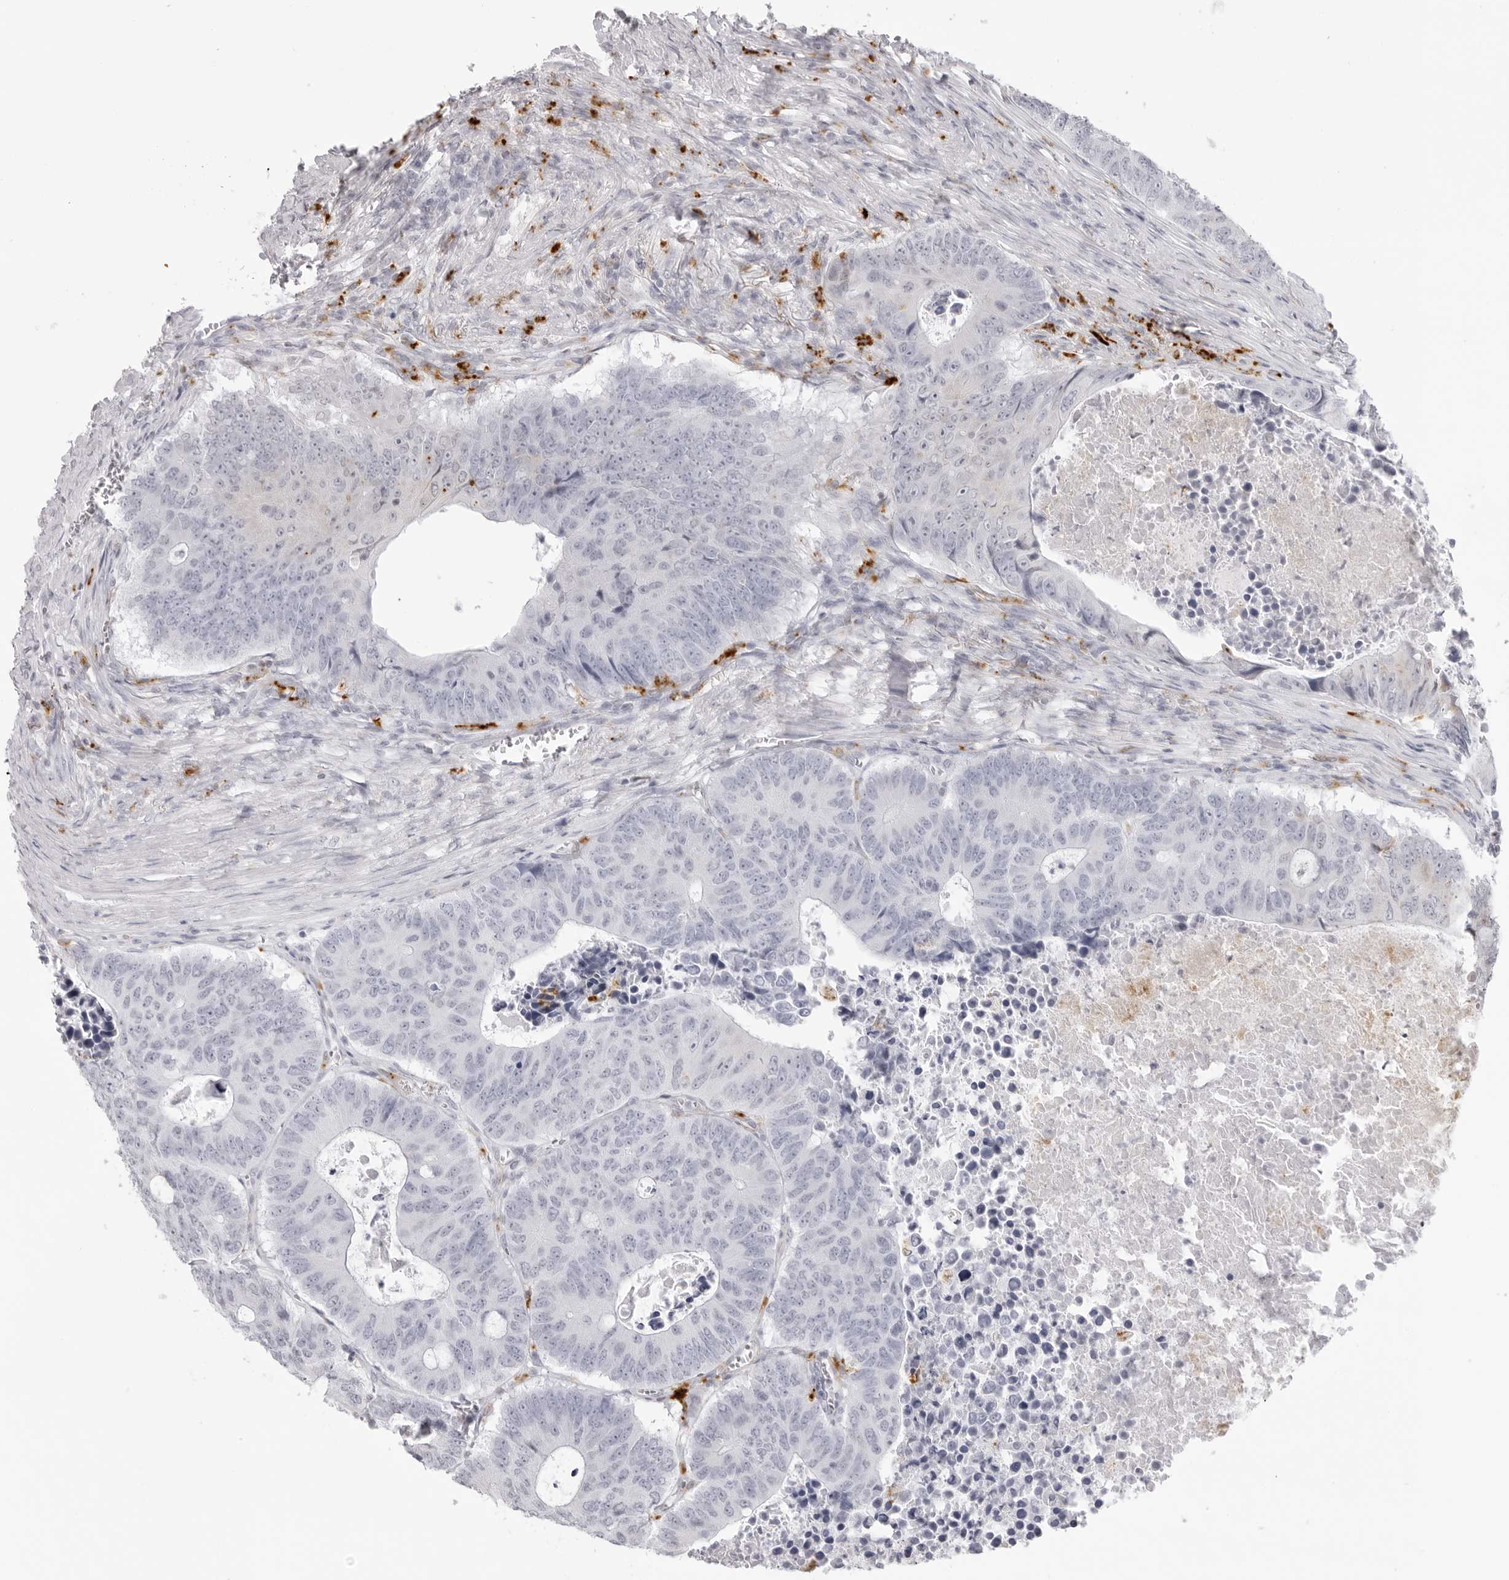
{"staining": {"intensity": "negative", "quantity": "none", "location": "none"}, "tissue": "colorectal cancer", "cell_type": "Tumor cells", "image_type": "cancer", "snomed": [{"axis": "morphology", "description": "Adenocarcinoma, NOS"}, {"axis": "topography", "description": "Colon"}], "caption": "The IHC photomicrograph has no significant staining in tumor cells of colorectal cancer tissue.", "gene": "IL25", "patient": {"sex": "male", "age": 87}}